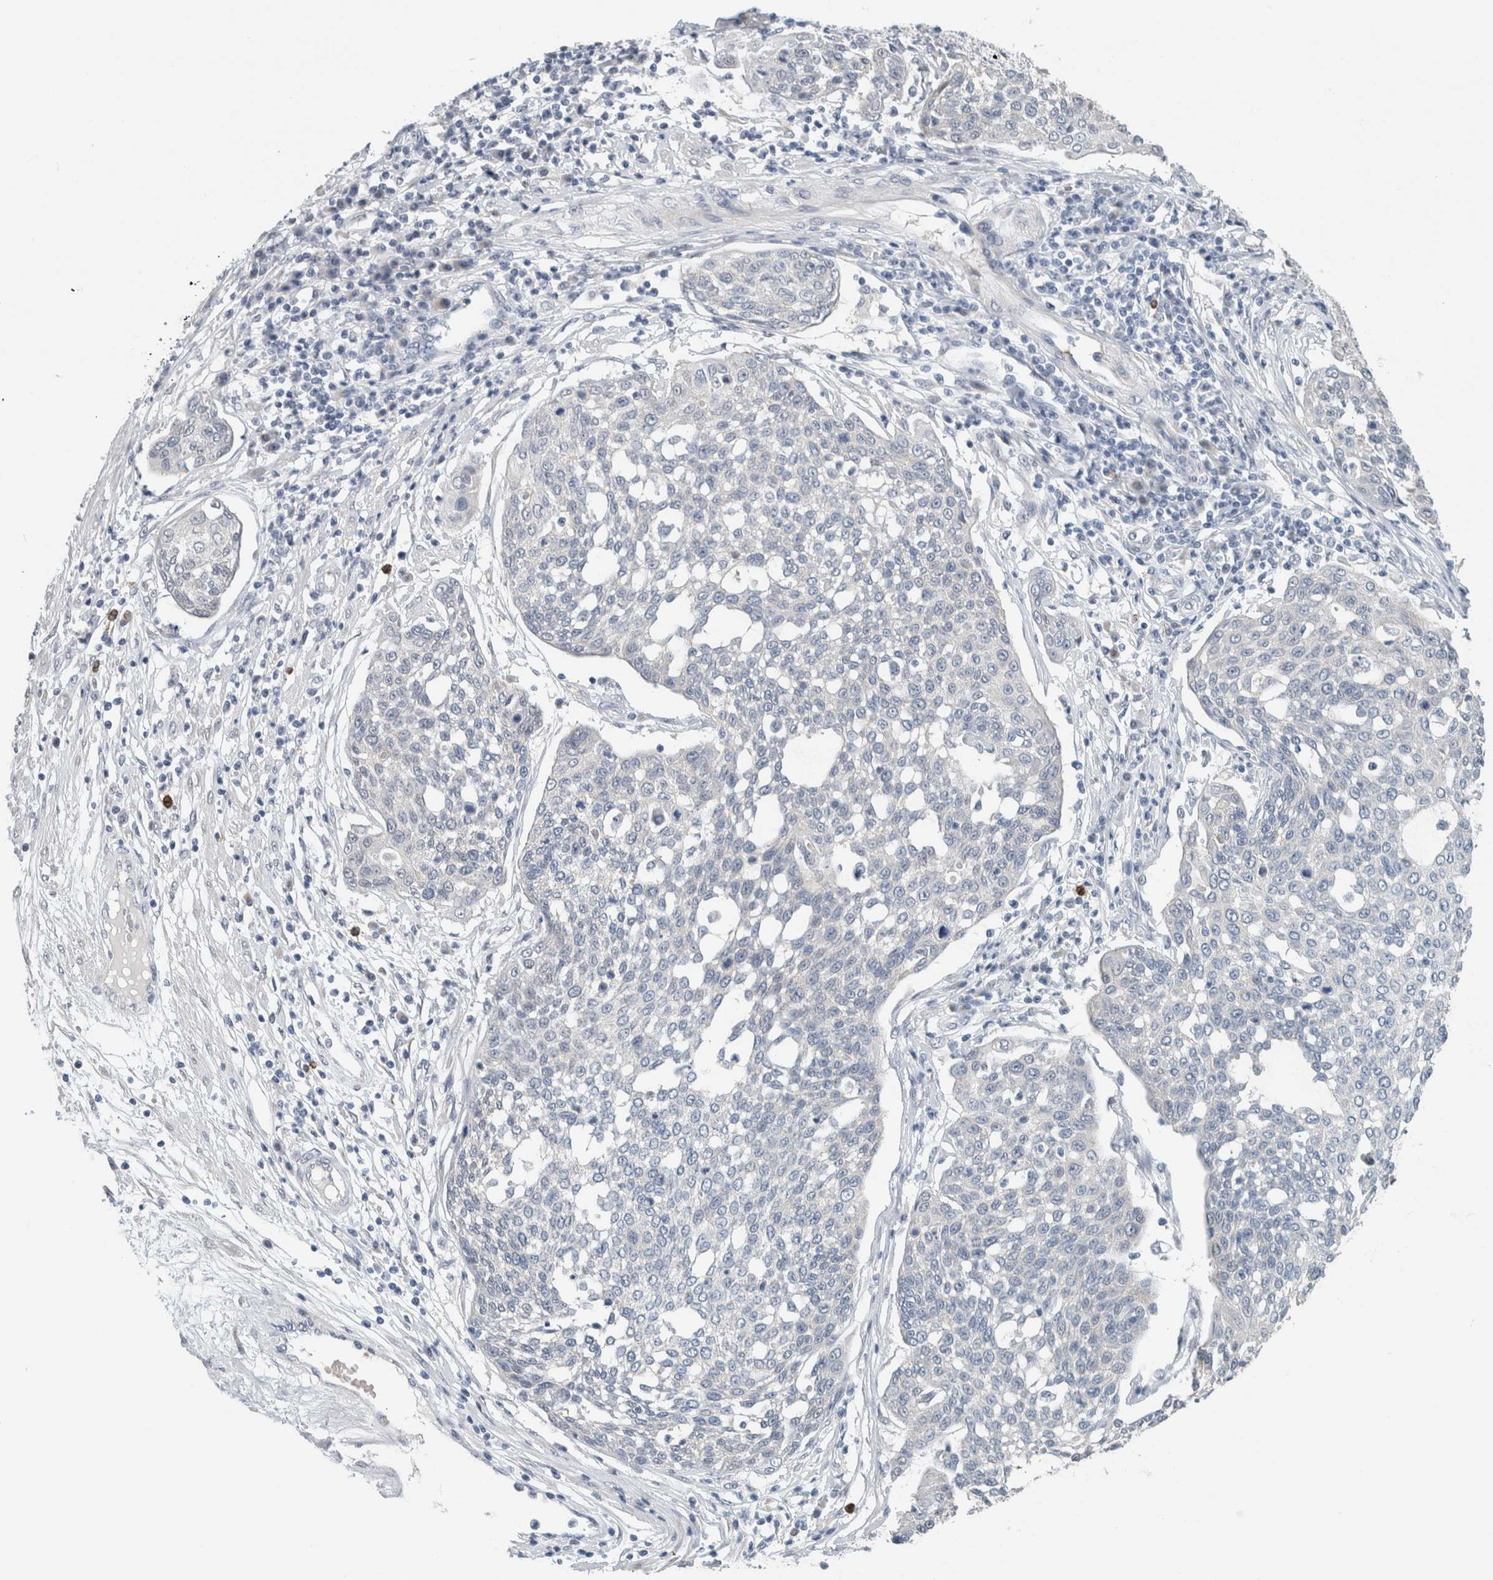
{"staining": {"intensity": "negative", "quantity": "none", "location": "none"}, "tissue": "cervical cancer", "cell_type": "Tumor cells", "image_type": "cancer", "snomed": [{"axis": "morphology", "description": "Squamous cell carcinoma, NOS"}, {"axis": "topography", "description": "Cervix"}], "caption": "A high-resolution photomicrograph shows immunohistochemistry (IHC) staining of cervical squamous cell carcinoma, which shows no significant expression in tumor cells.", "gene": "CRAT", "patient": {"sex": "female", "age": 34}}